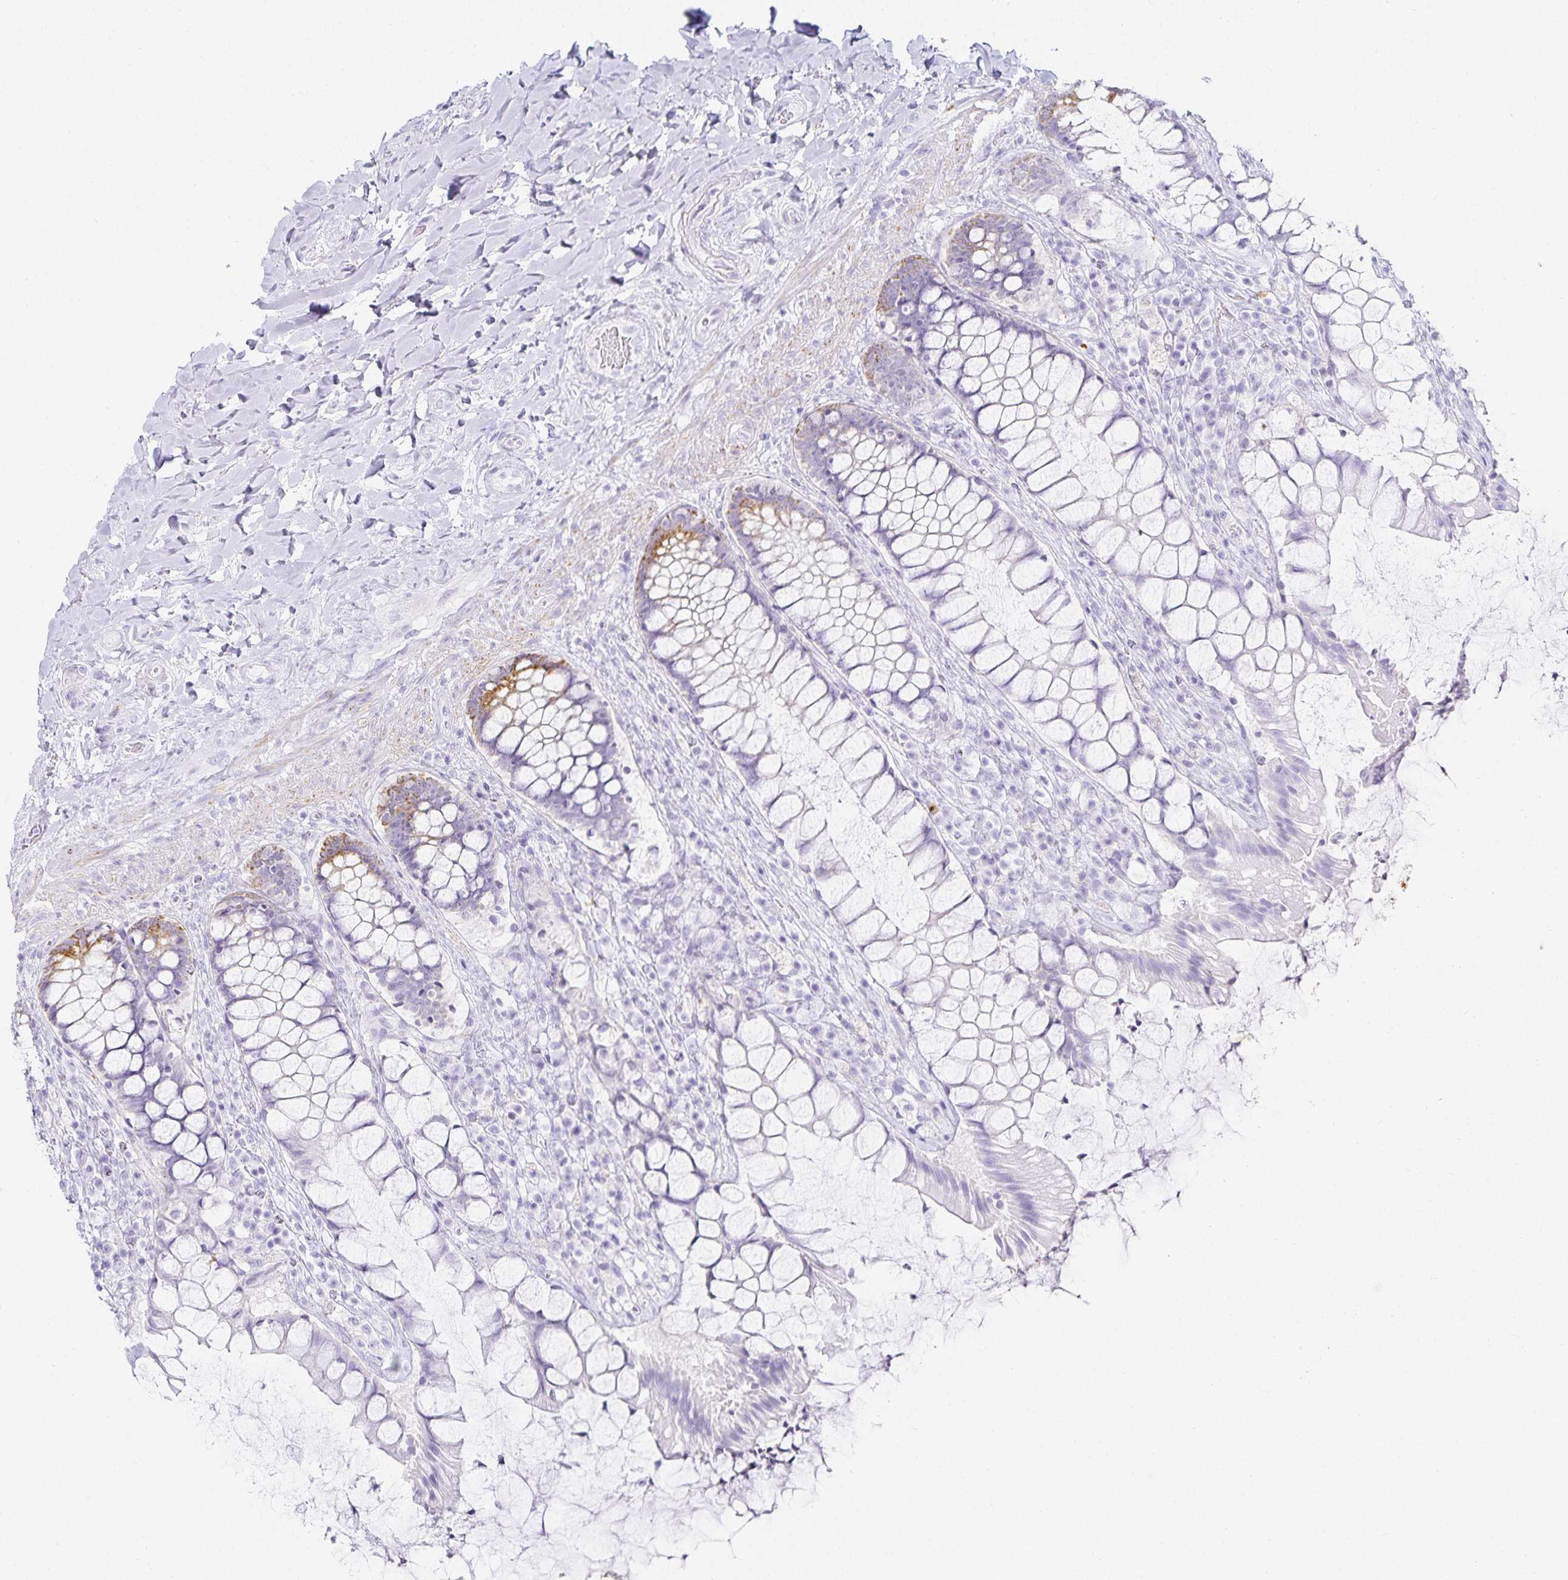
{"staining": {"intensity": "moderate", "quantity": "<25%", "location": "cytoplasmic/membranous"}, "tissue": "rectum", "cell_type": "Glandular cells", "image_type": "normal", "snomed": [{"axis": "morphology", "description": "Normal tissue, NOS"}, {"axis": "topography", "description": "Rectum"}], "caption": "Rectum stained for a protein (brown) reveals moderate cytoplasmic/membranous positive positivity in about <25% of glandular cells.", "gene": "GP2", "patient": {"sex": "female", "age": 58}}